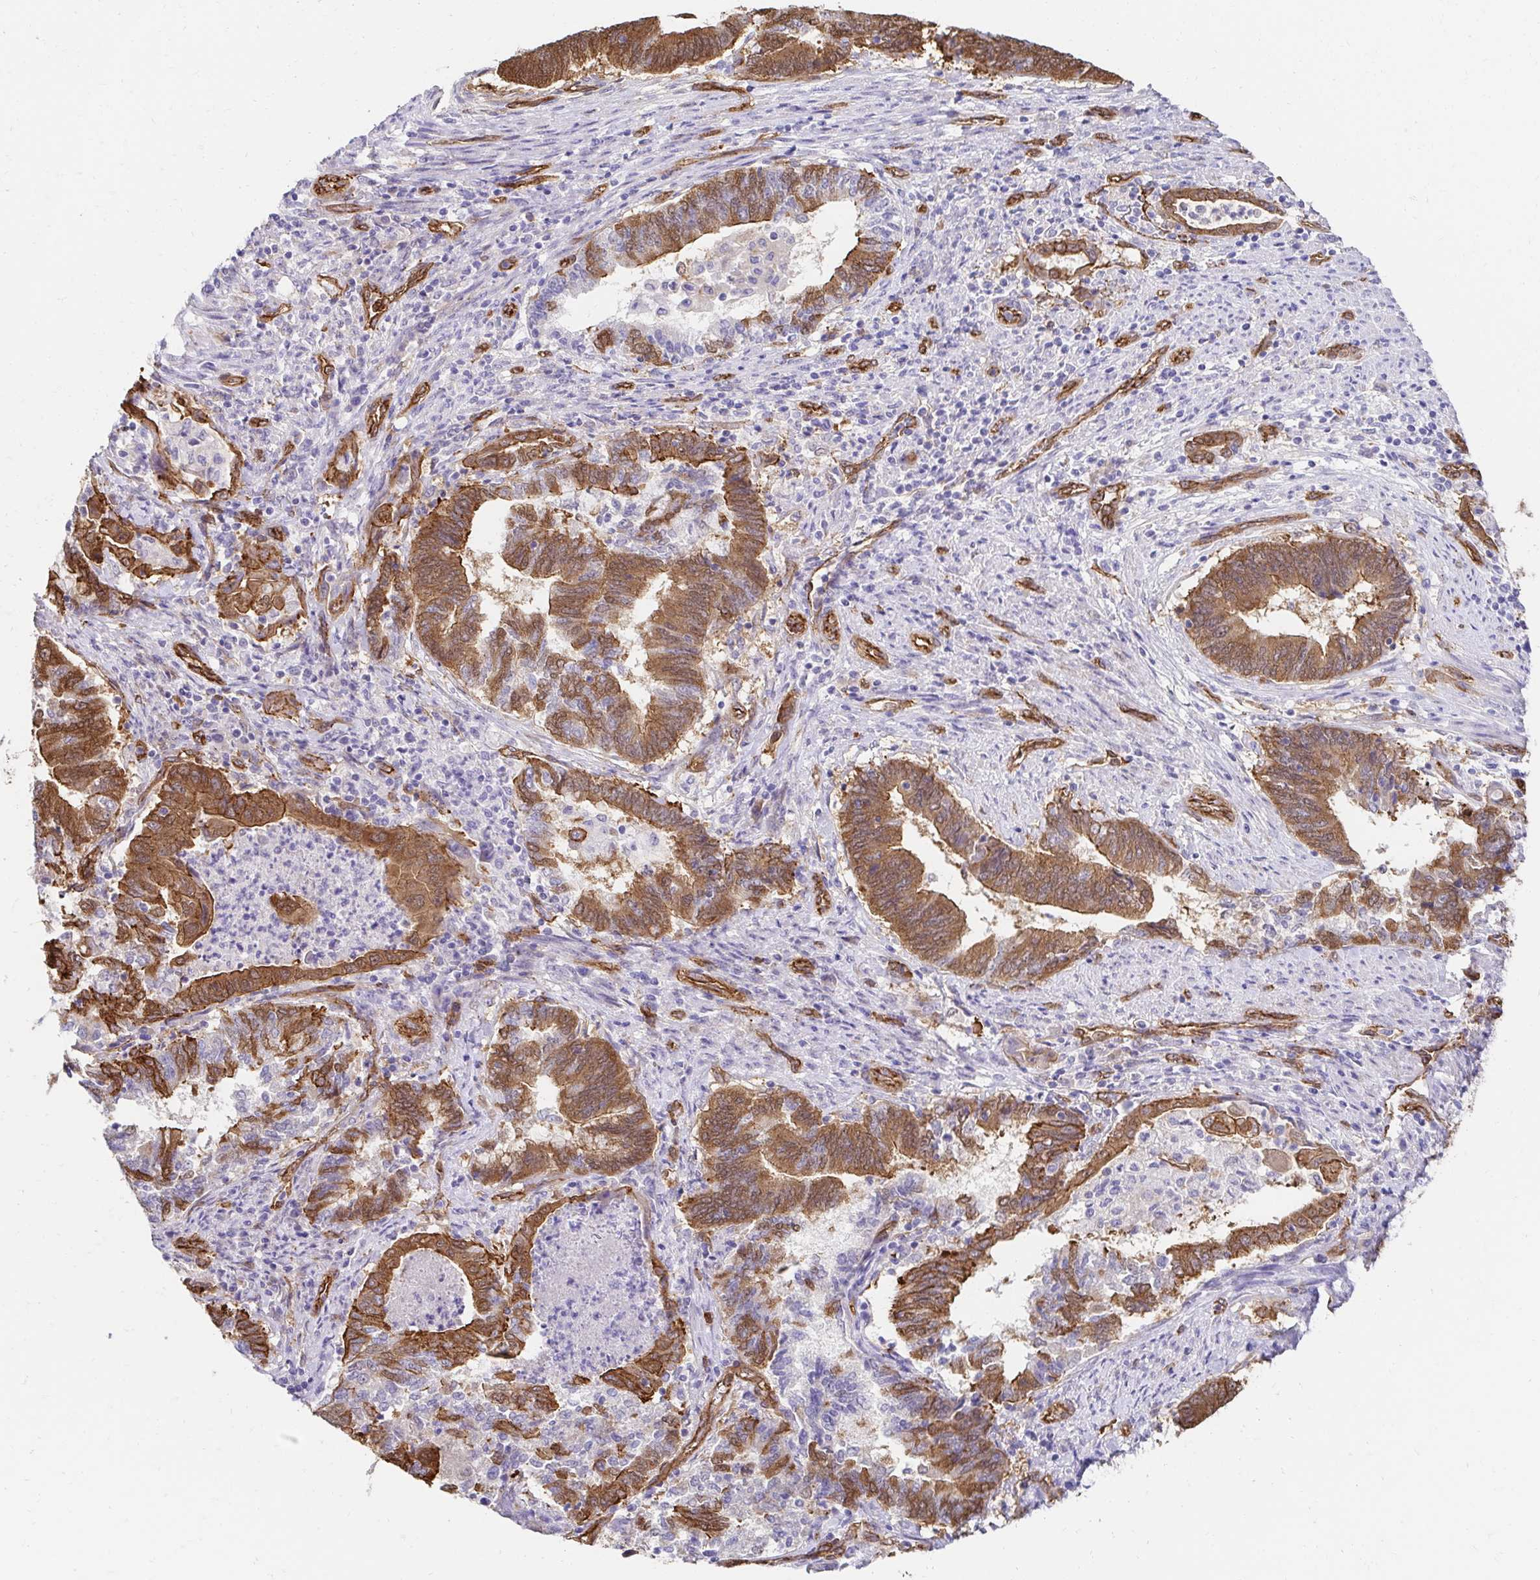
{"staining": {"intensity": "moderate", "quantity": ">75%", "location": "cytoplasmic/membranous"}, "tissue": "endometrial cancer", "cell_type": "Tumor cells", "image_type": "cancer", "snomed": [{"axis": "morphology", "description": "Adenocarcinoma, NOS"}, {"axis": "topography", "description": "Endometrium"}], "caption": "A high-resolution micrograph shows IHC staining of endometrial cancer (adenocarcinoma), which shows moderate cytoplasmic/membranous staining in about >75% of tumor cells.", "gene": "CTTN", "patient": {"sex": "female", "age": 65}}